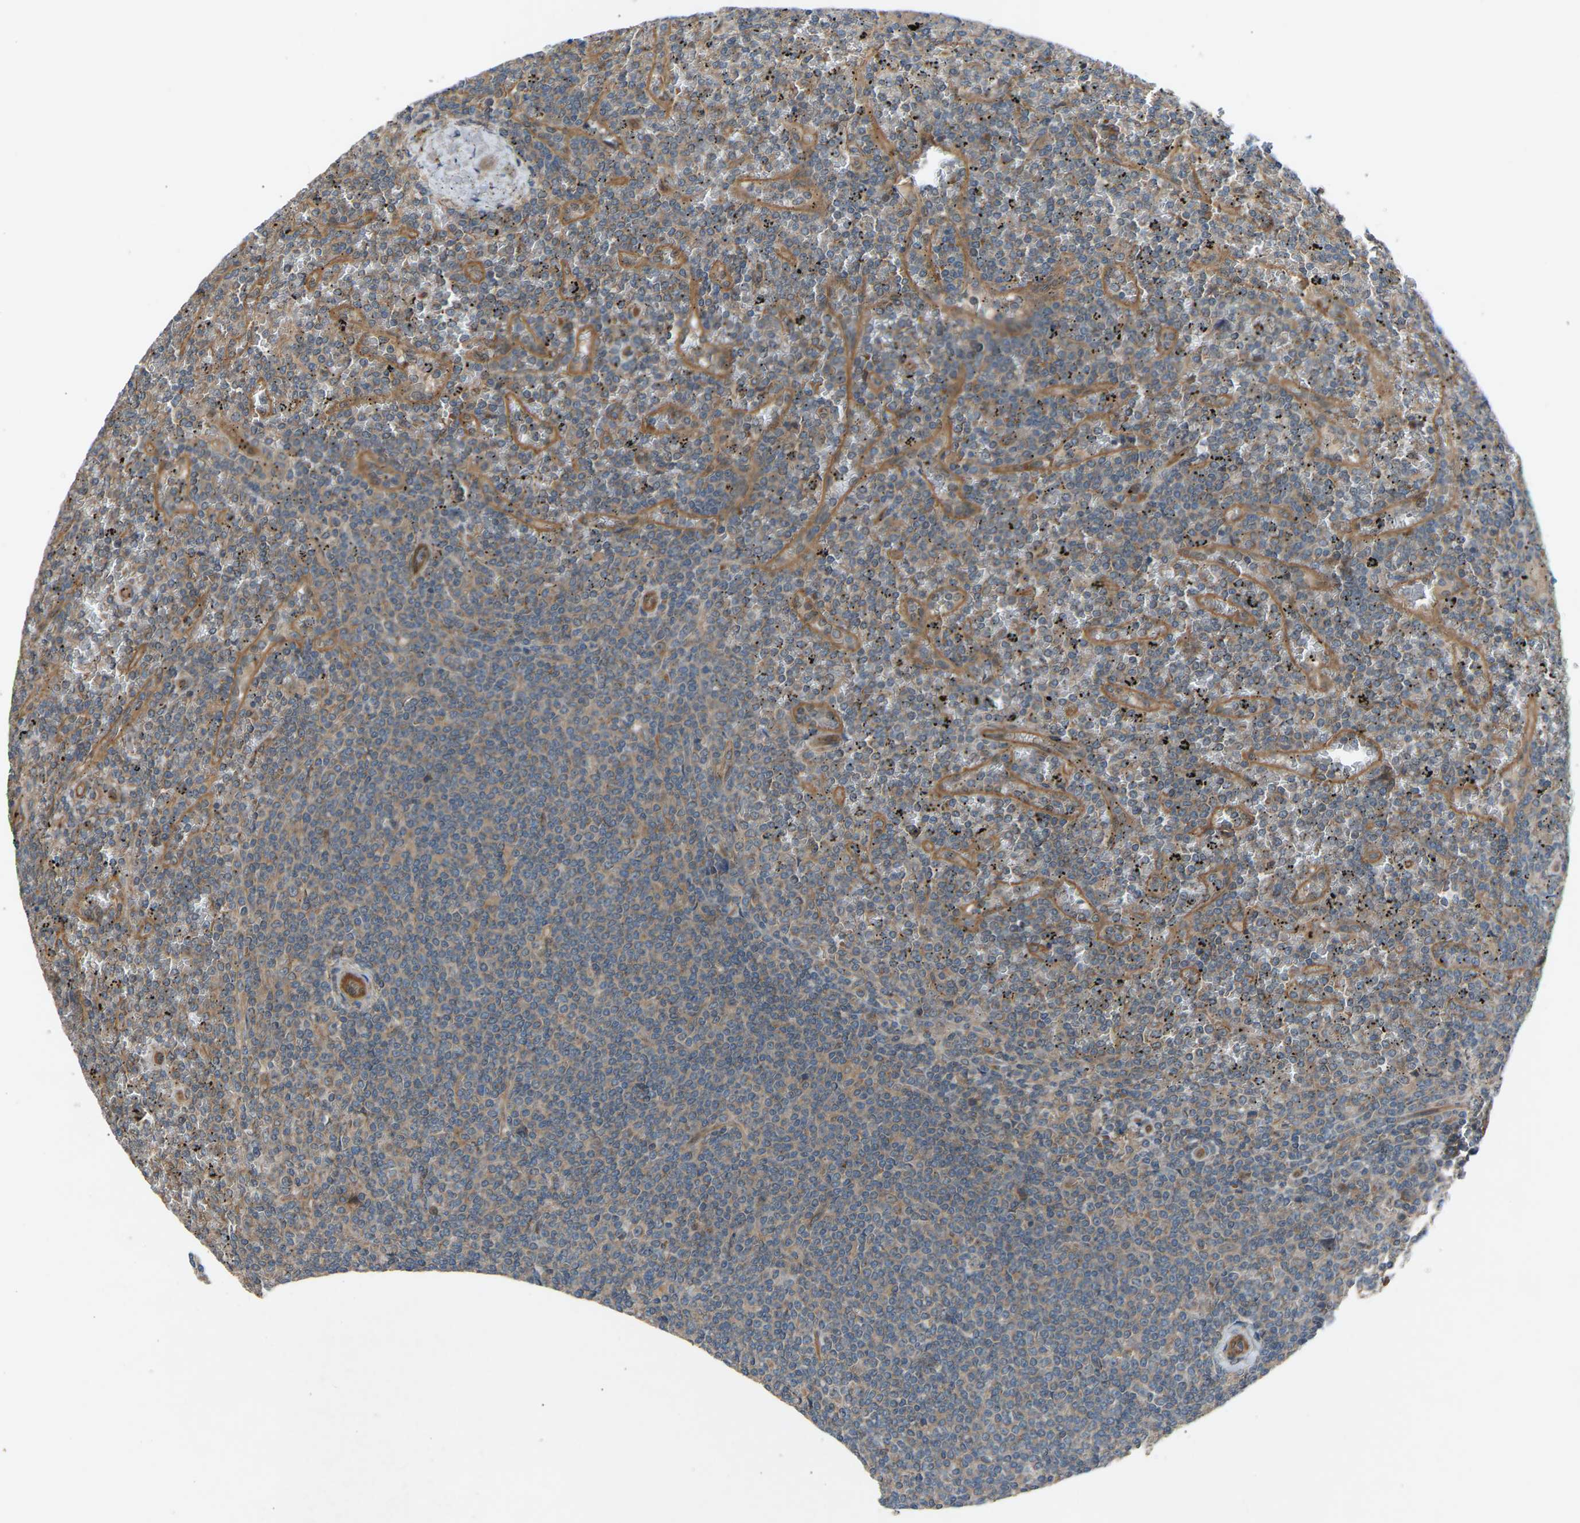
{"staining": {"intensity": "weak", "quantity": "25%-75%", "location": "cytoplasmic/membranous"}, "tissue": "lymphoma", "cell_type": "Tumor cells", "image_type": "cancer", "snomed": [{"axis": "morphology", "description": "Malignant lymphoma, non-Hodgkin's type, Low grade"}, {"axis": "topography", "description": "Spleen"}], "caption": "Protein staining of malignant lymphoma, non-Hodgkin's type (low-grade) tissue shows weak cytoplasmic/membranous staining in approximately 25%-75% of tumor cells.", "gene": "GAS2L1", "patient": {"sex": "female", "age": 19}}